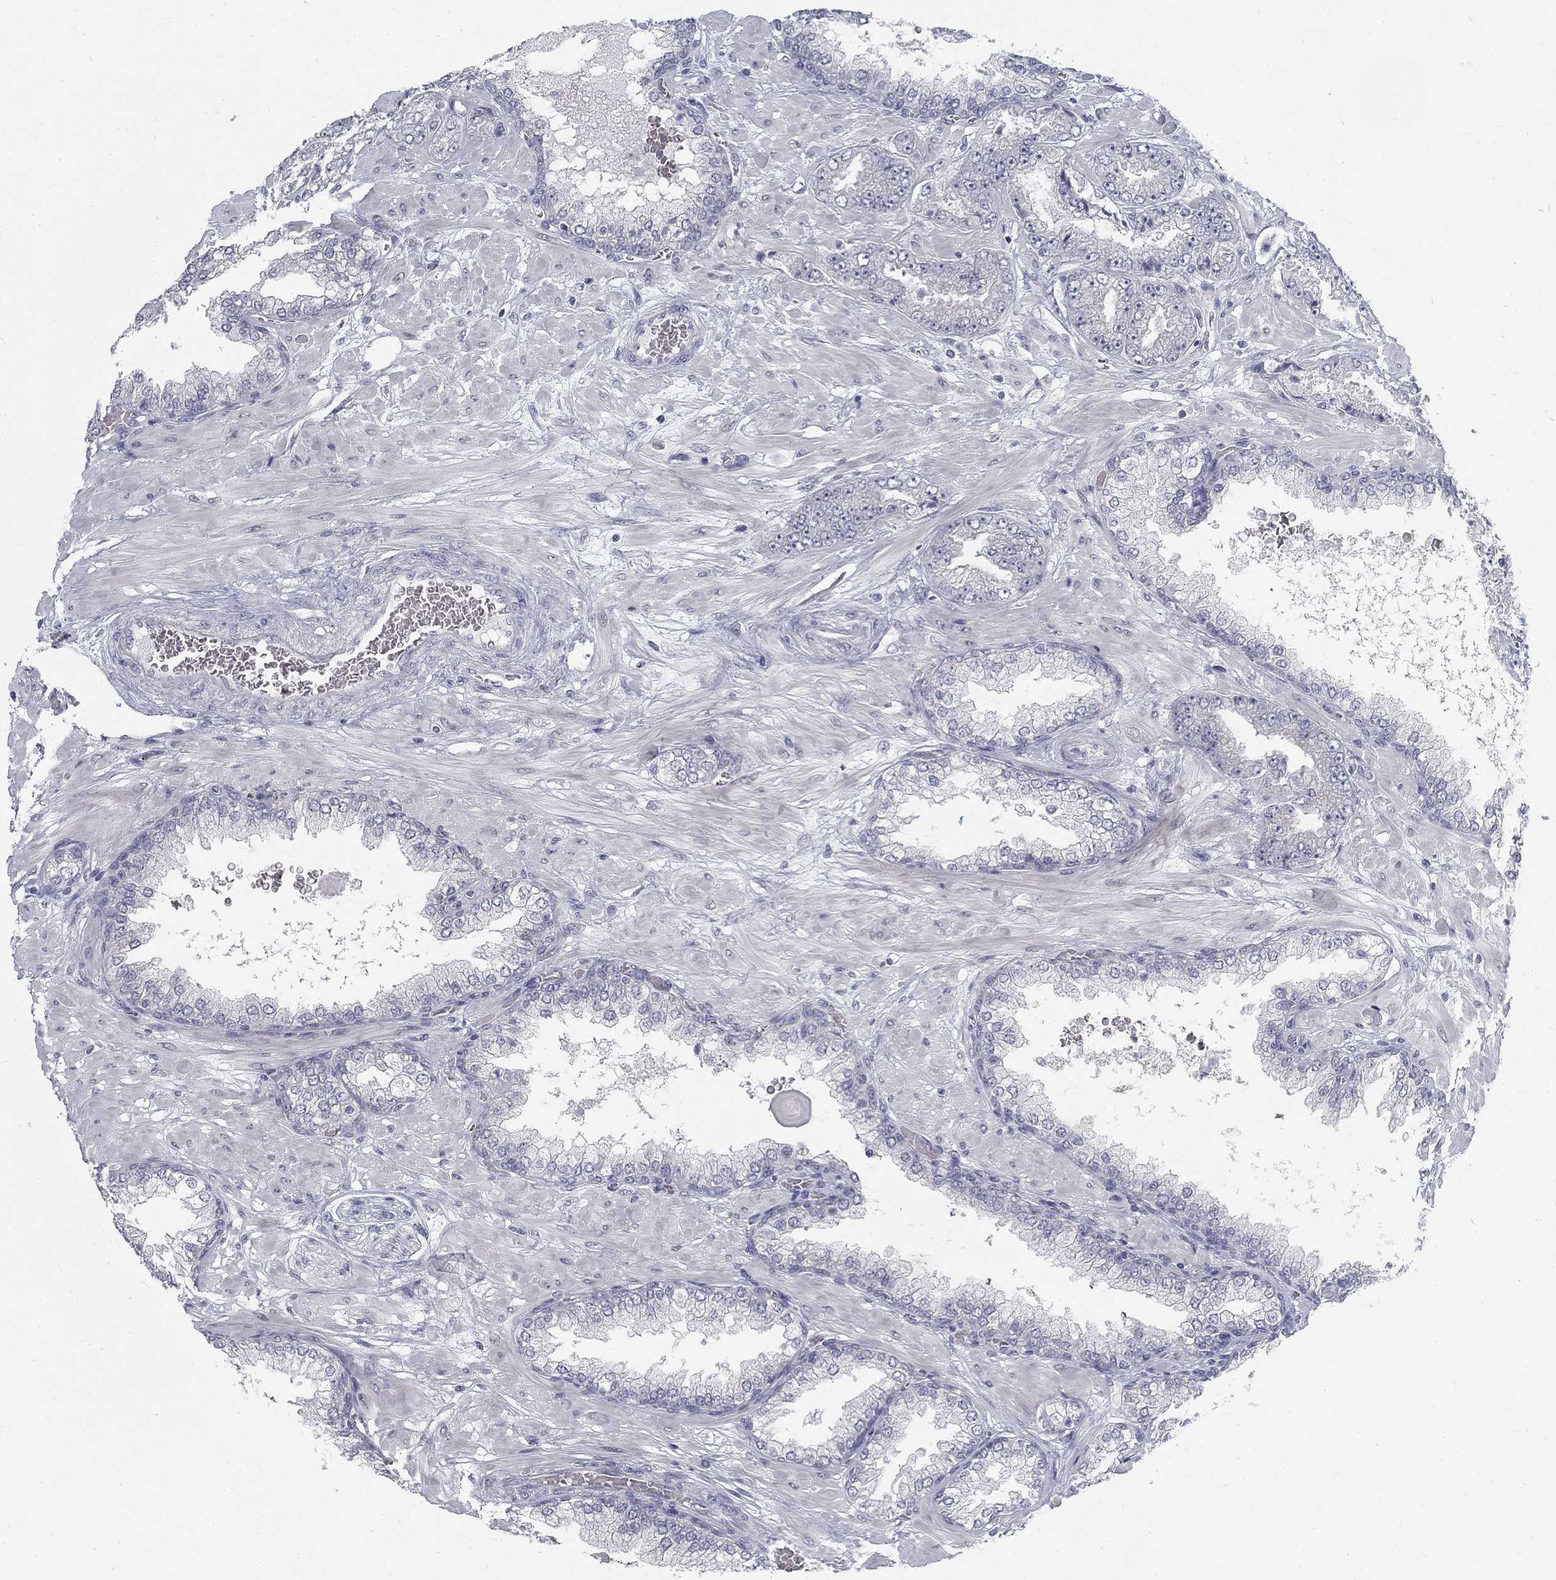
{"staining": {"intensity": "negative", "quantity": "none", "location": "none"}, "tissue": "prostate cancer", "cell_type": "Tumor cells", "image_type": "cancer", "snomed": [{"axis": "morphology", "description": "Adenocarcinoma, Low grade"}, {"axis": "topography", "description": "Prostate"}], "caption": "Prostate cancer (adenocarcinoma (low-grade)) was stained to show a protein in brown. There is no significant staining in tumor cells.", "gene": "ATP1A3", "patient": {"sex": "male", "age": 57}}